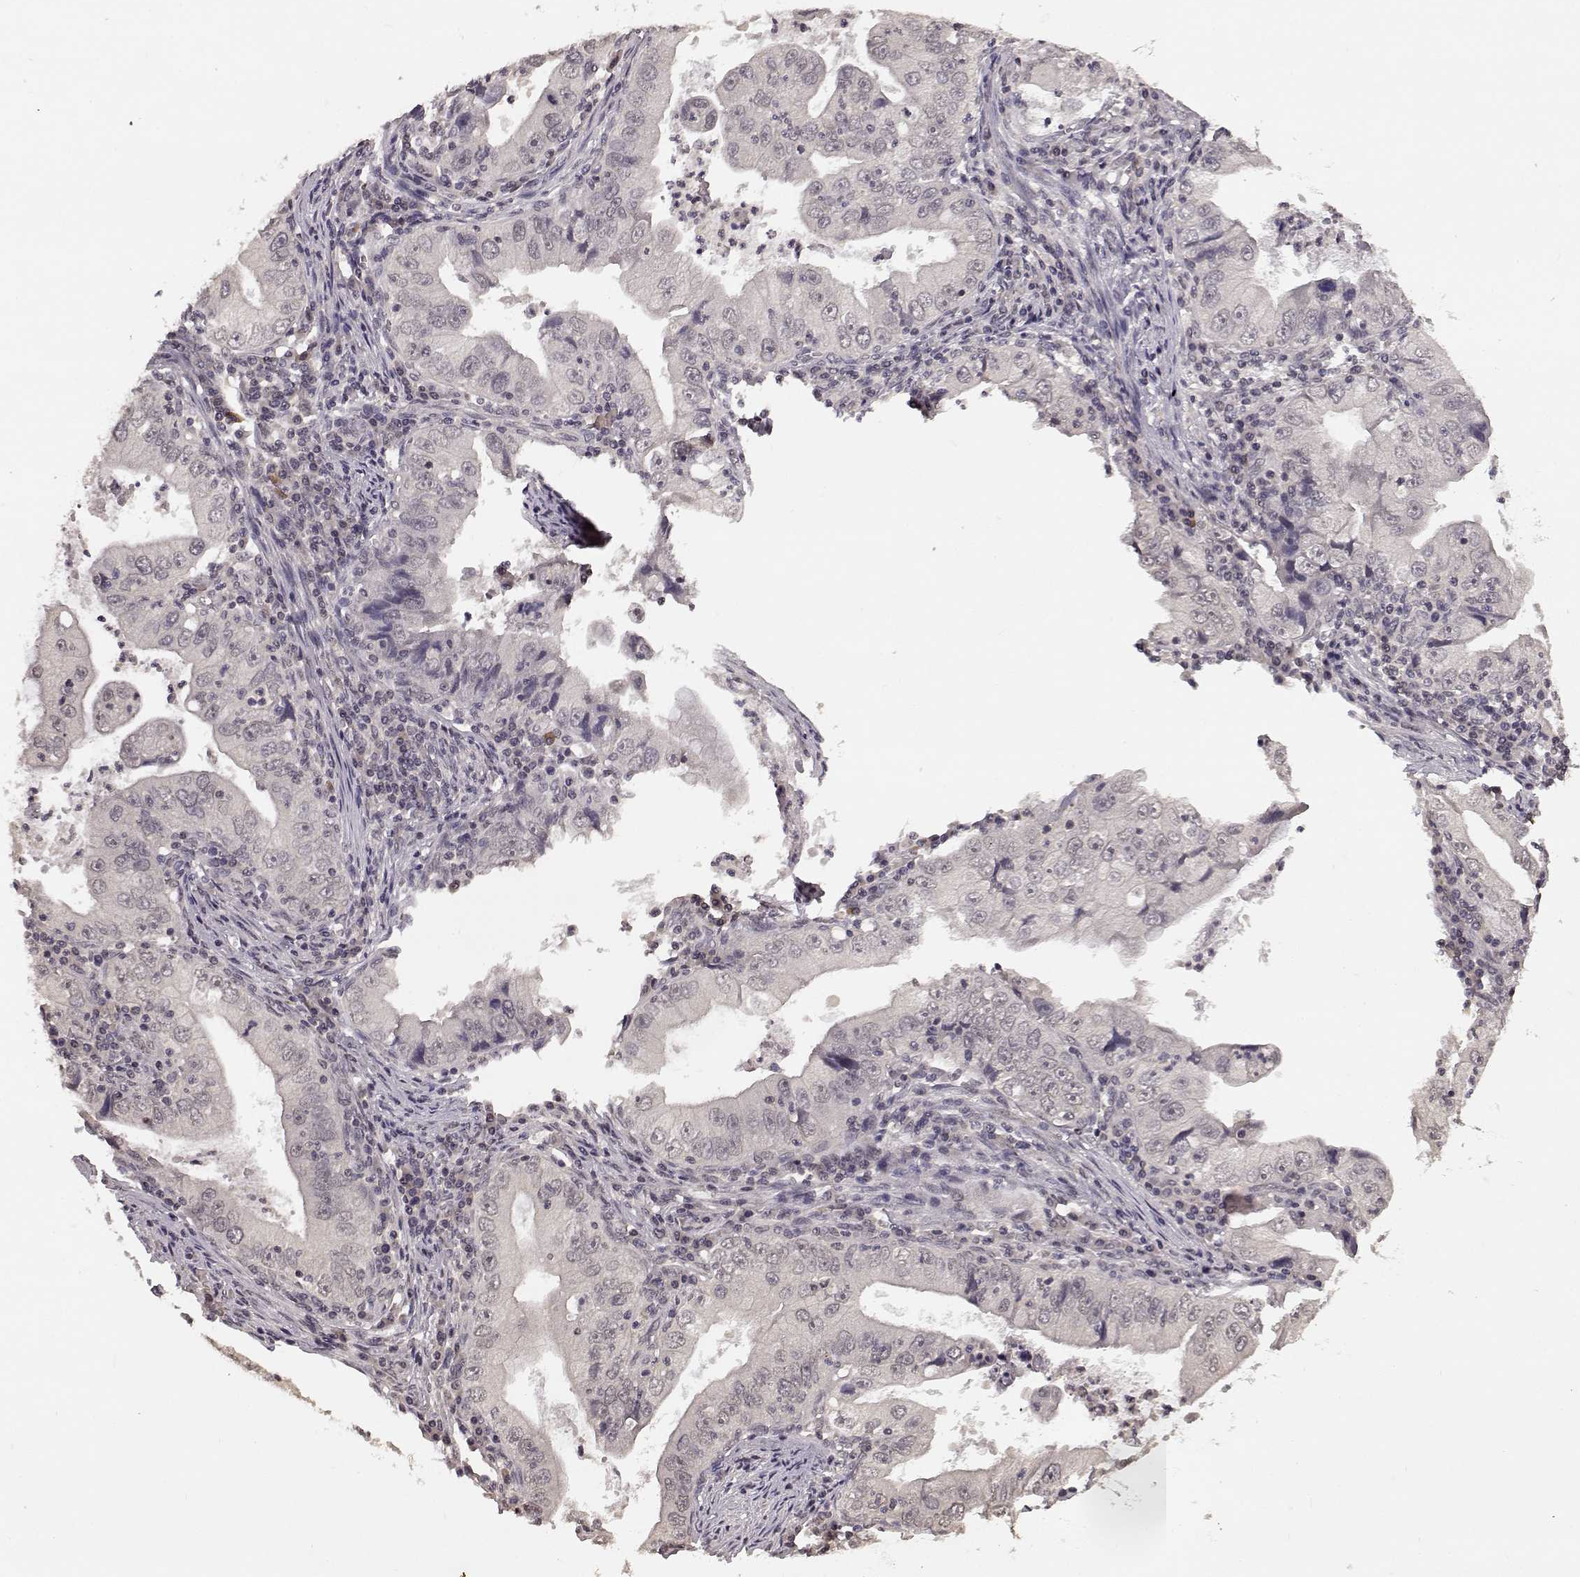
{"staining": {"intensity": "negative", "quantity": "none", "location": "none"}, "tissue": "stomach cancer", "cell_type": "Tumor cells", "image_type": "cancer", "snomed": [{"axis": "morphology", "description": "Adenocarcinoma, NOS"}, {"axis": "topography", "description": "Stomach"}], "caption": "Immunohistochemistry (IHC) photomicrograph of human stomach cancer stained for a protein (brown), which reveals no staining in tumor cells.", "gene": "NTRK2", "patient": {"sex": "male", "age": 76}}